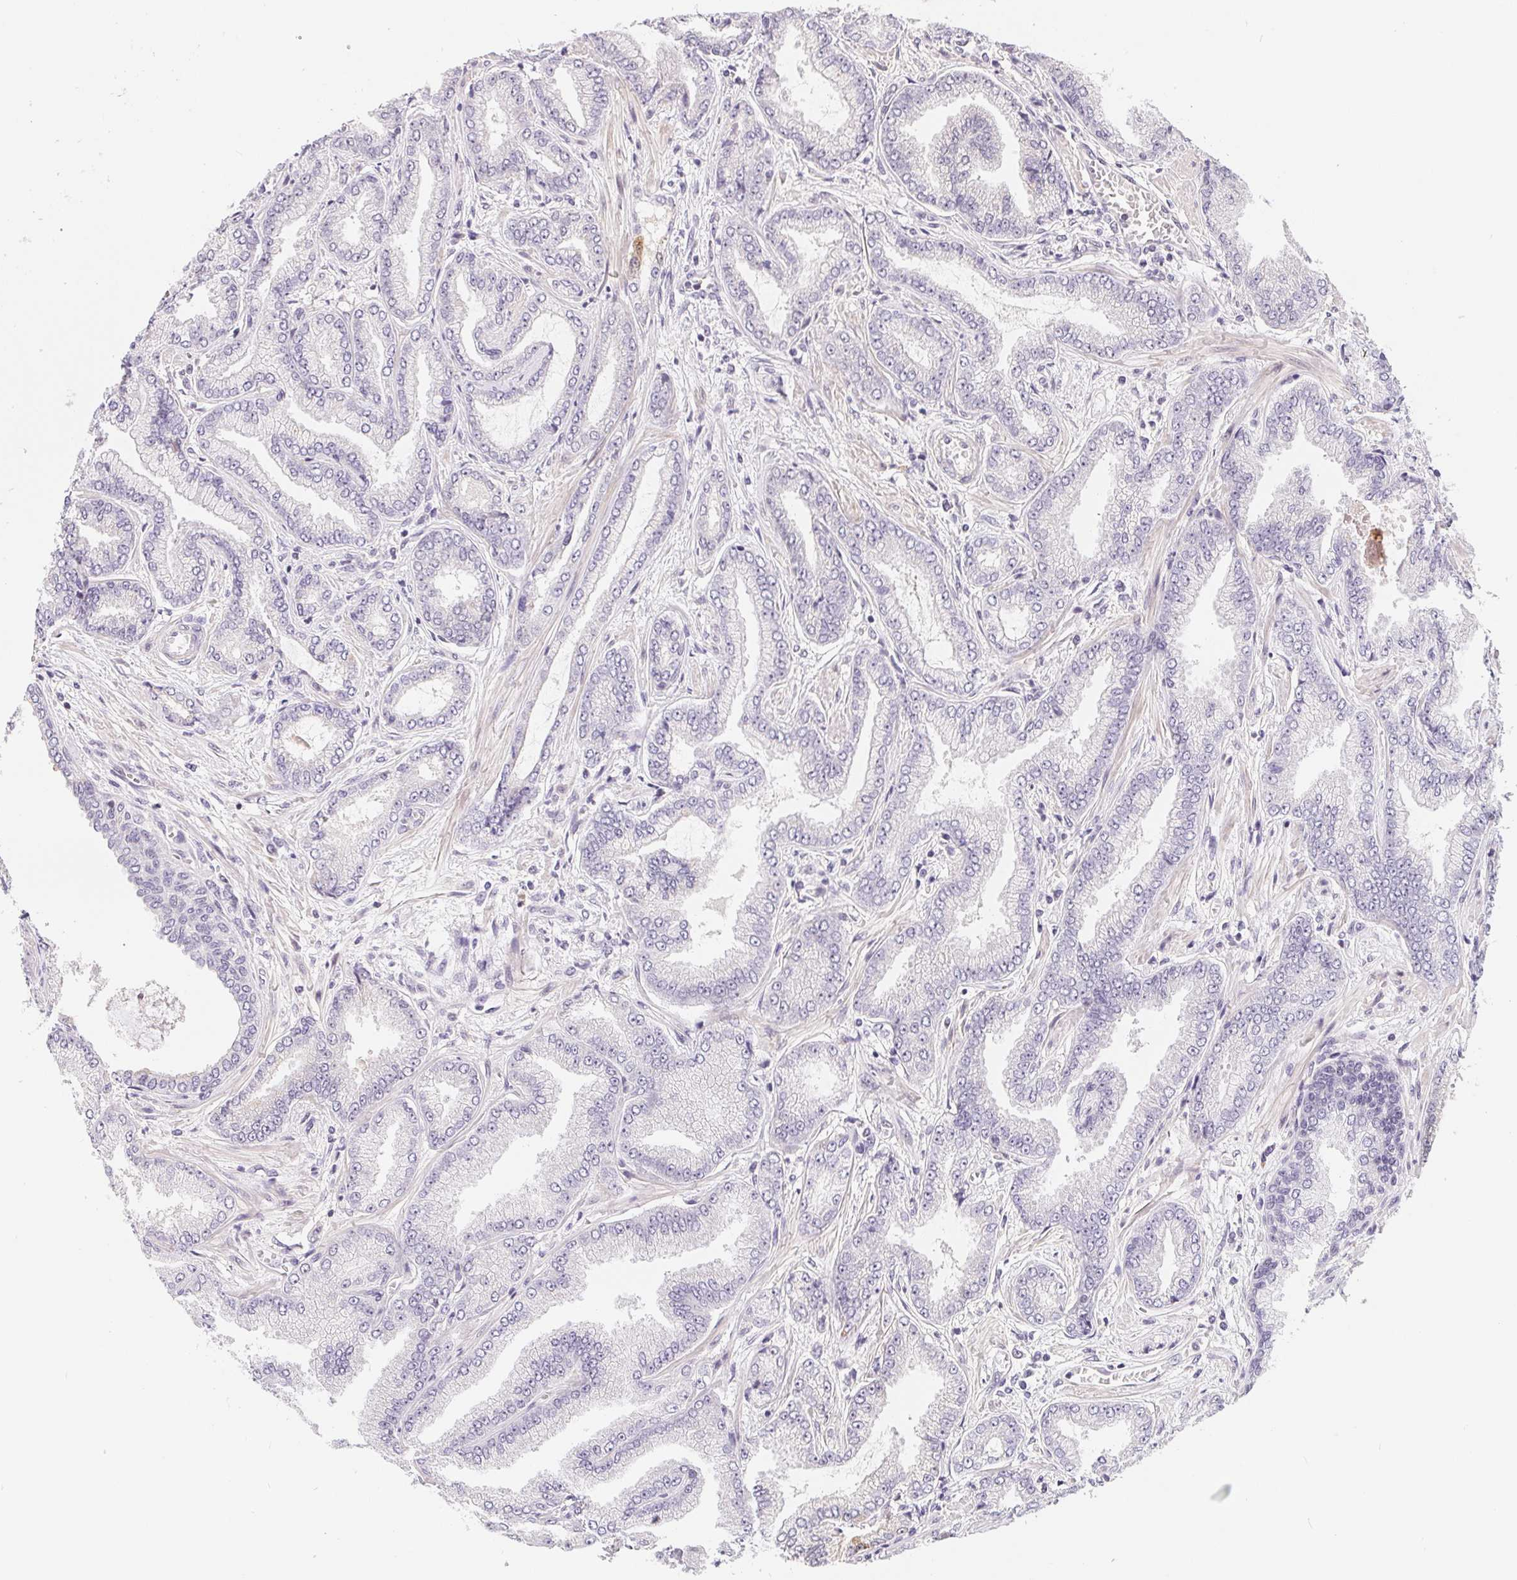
{"staining": {"intensity": "negative", "quantity": "none", "location": "none"}, "tissue": "prostate cancer", "cell_type": "Tumor cells", "image_type": "cancer", "snomed": [{"axis": "morphology", "description": "Adenocarcinoma, Low grade"}, {"axis": "topography", "description": "Prostate"}], "caption": "The immunohistochemistry (IHC) image has no significant expression in tumor cells of low-grade adenocarcinoma (prostate) tissue.", "gene": "LCA5L", "patient": {"sex": "male", "age": 55}}